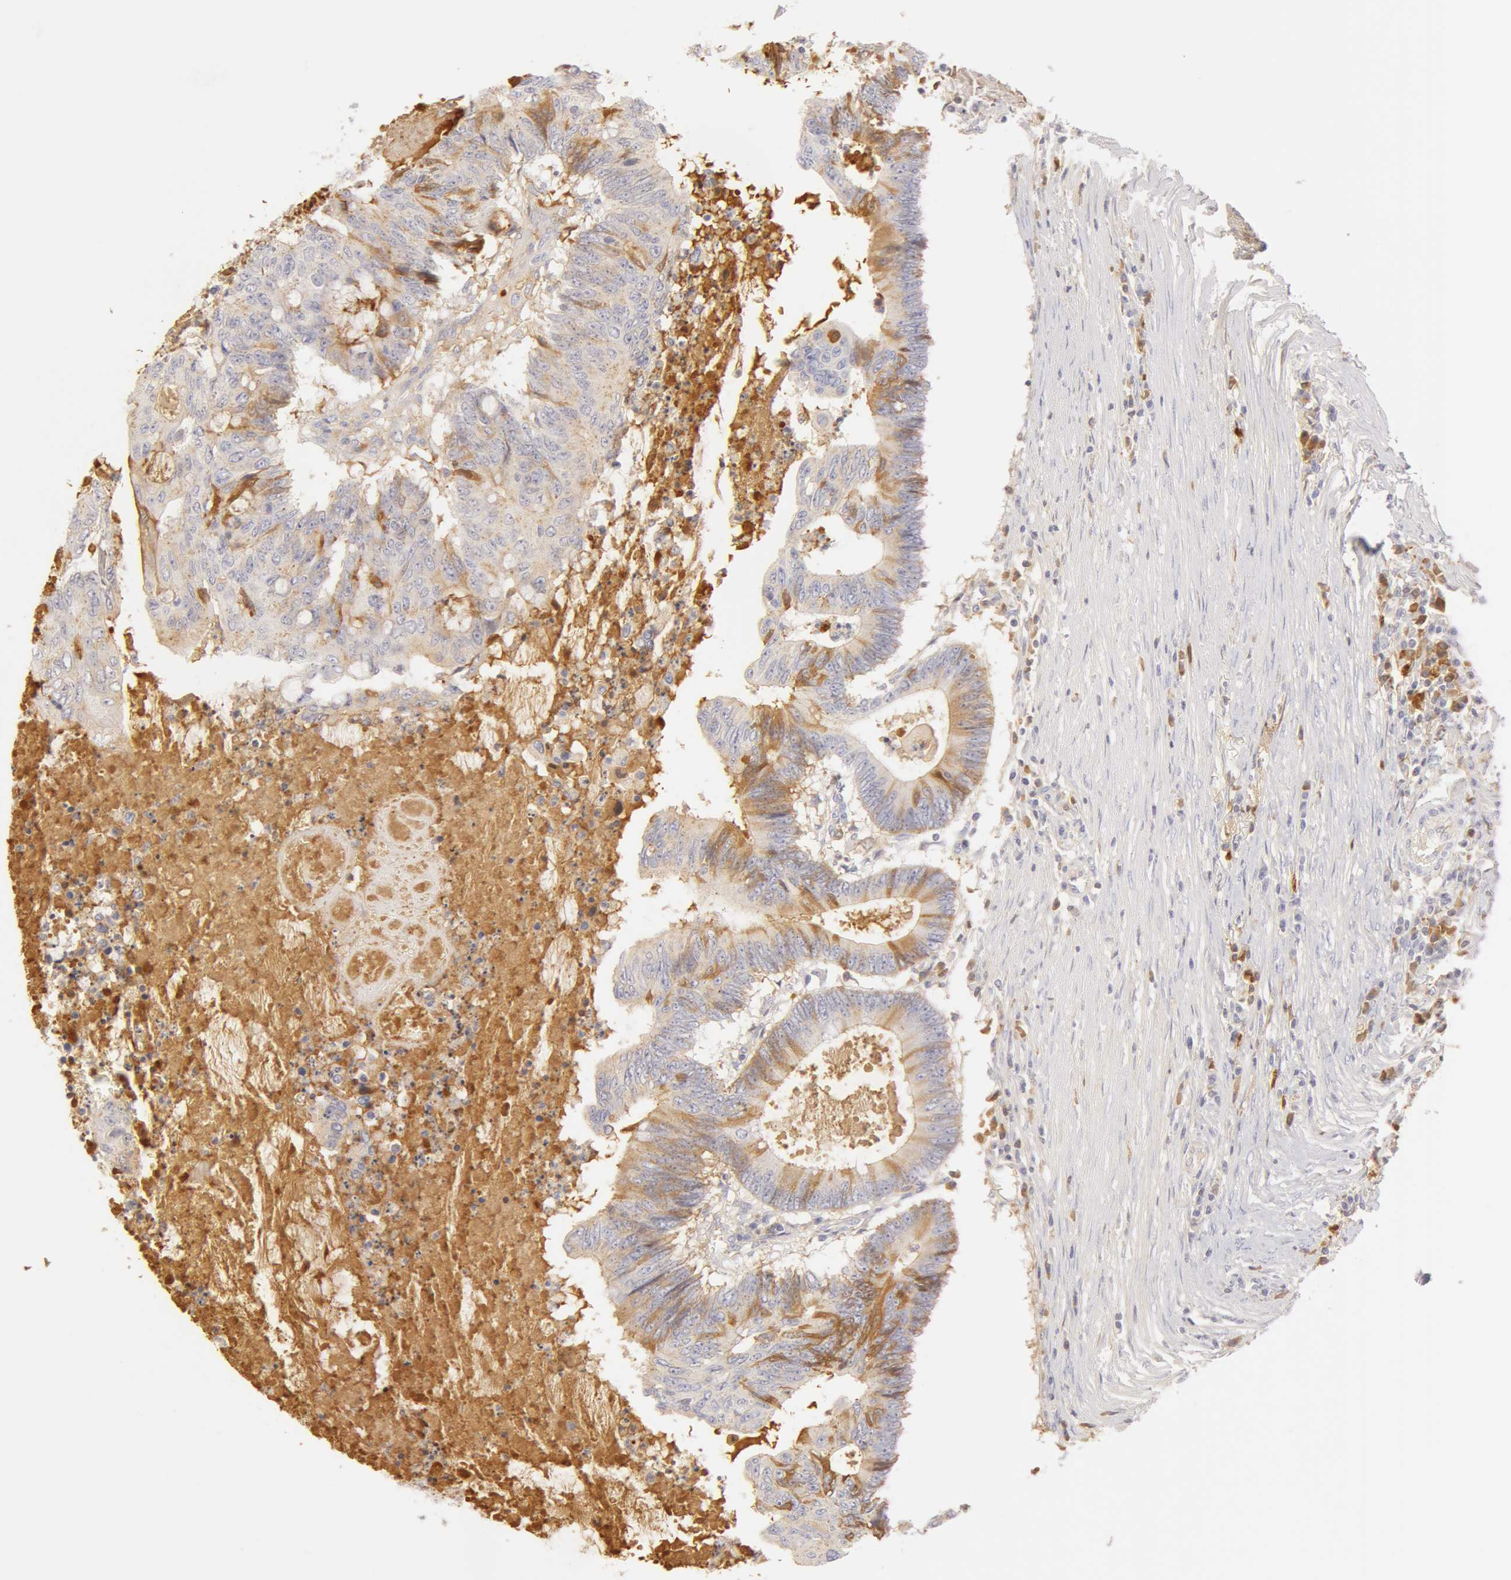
{"staining": {"intensity": "weak", "quantity": "<25%", "location": "cytoplasmic/membranous"}, "tissue": "colorectal cancer", "cell_type": "Tumor cells", "image_type": "cancer", "snomed": [{"axis": "morphology", "description": "Adenocarcinoma, NOS"}, {"axis": "topography", "description": "Colon"}], "caption": "IHC image of human colorectal cancer (adenocarcinoma) stained for a protein (brown), which displays no expression in tumor cells.", "gene": "GC", "patient": {"sex": "male", "age": 65}}